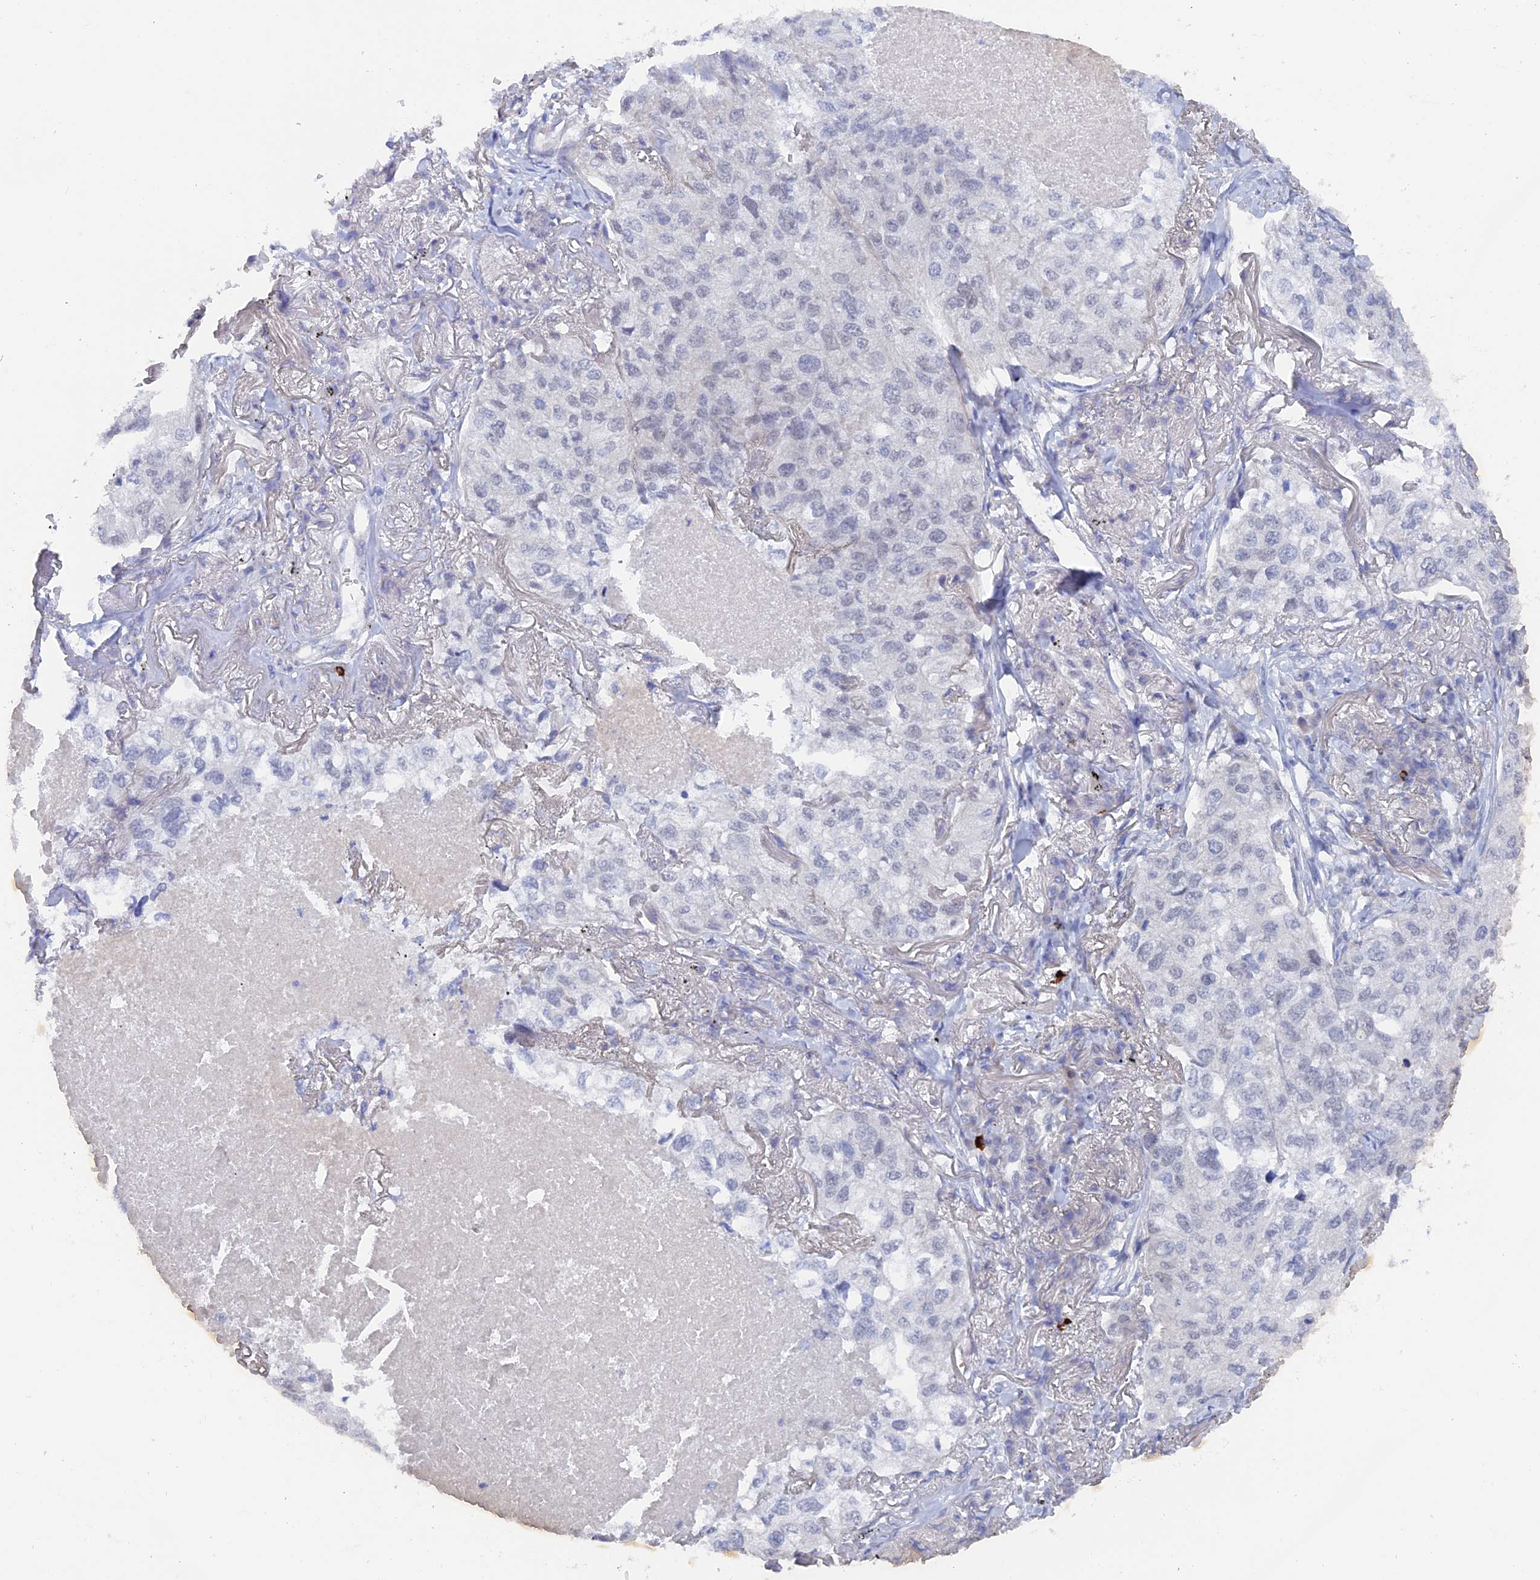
{"staining": {"intensity": "negative", "quantity": "none", "location": "none"}, "tissue": "lung cancer", "cell_type": "Tumor cells", "image_type": "cancer", "snomed": [{"axis": "morphology", "description": "Adenocarcinoma, NOS"}, {"axis": "topography", "description": "Lung"}], "caption": "Adenocarcinoma (lung) stained for a protein using IHC displays no expression tumor cells.", "gene": "DACT3", "patient": {"sex": "male", "age": 65}}